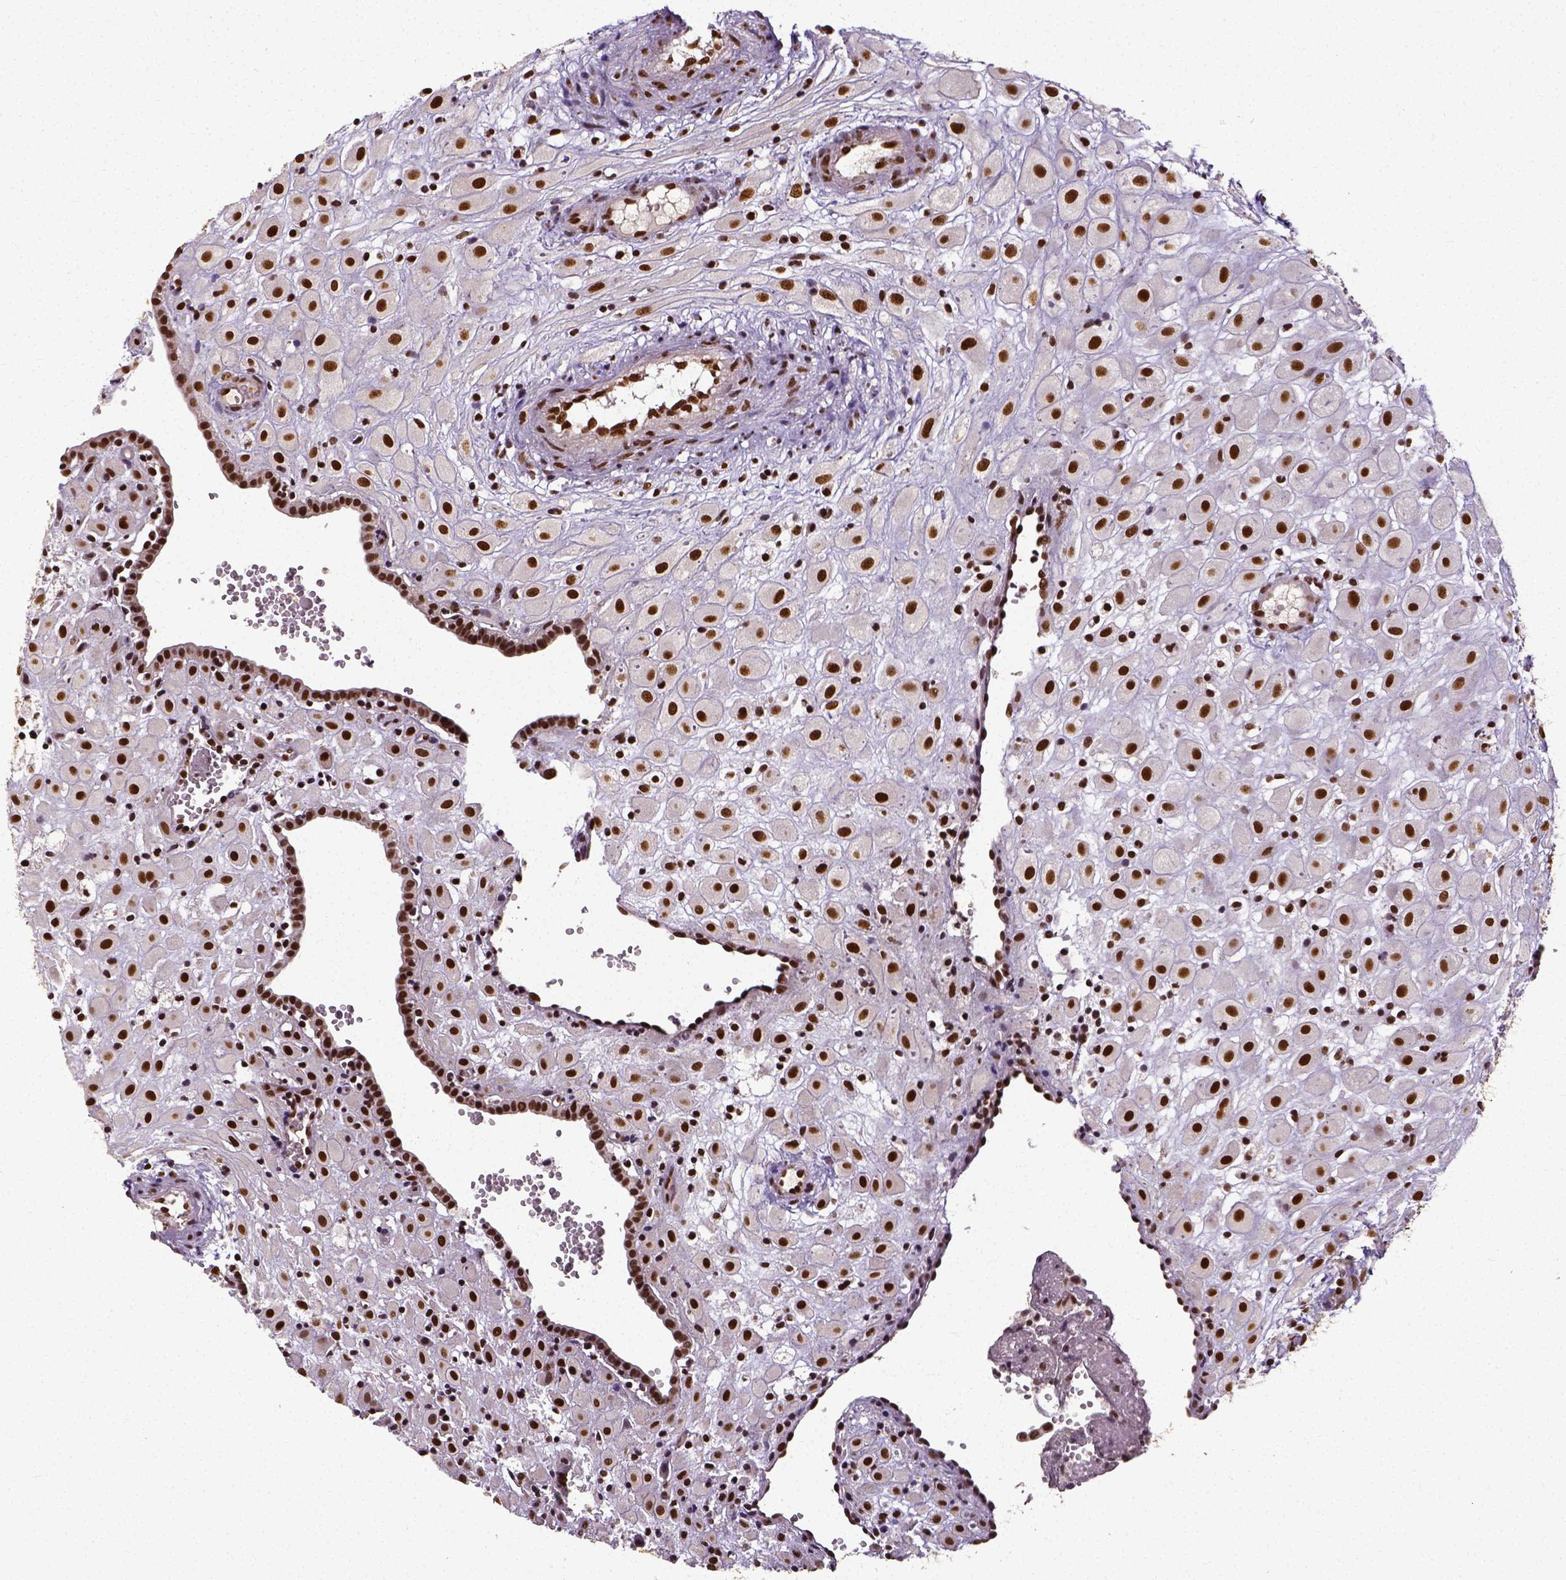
{"staining": {"intensity": "strong", "quantity": ">75%", "location": "nuclear"}, "tissue": "placenta", "cell_type": "Decidual cells", "image_type": "normal", "snomed": [{"axis": "morphology", "description": "Normal tissue, NOS"}, {"axis": "topography", "description": "Placenta"}], "caption": "This image exhibits immunohistochemistry (IHC) staining of normal human placenta, with high strong nuclear expression in approximately >75% of decidual cells.", "gene": "ATRX", "patient": {"sex": "female", "age": 24}}